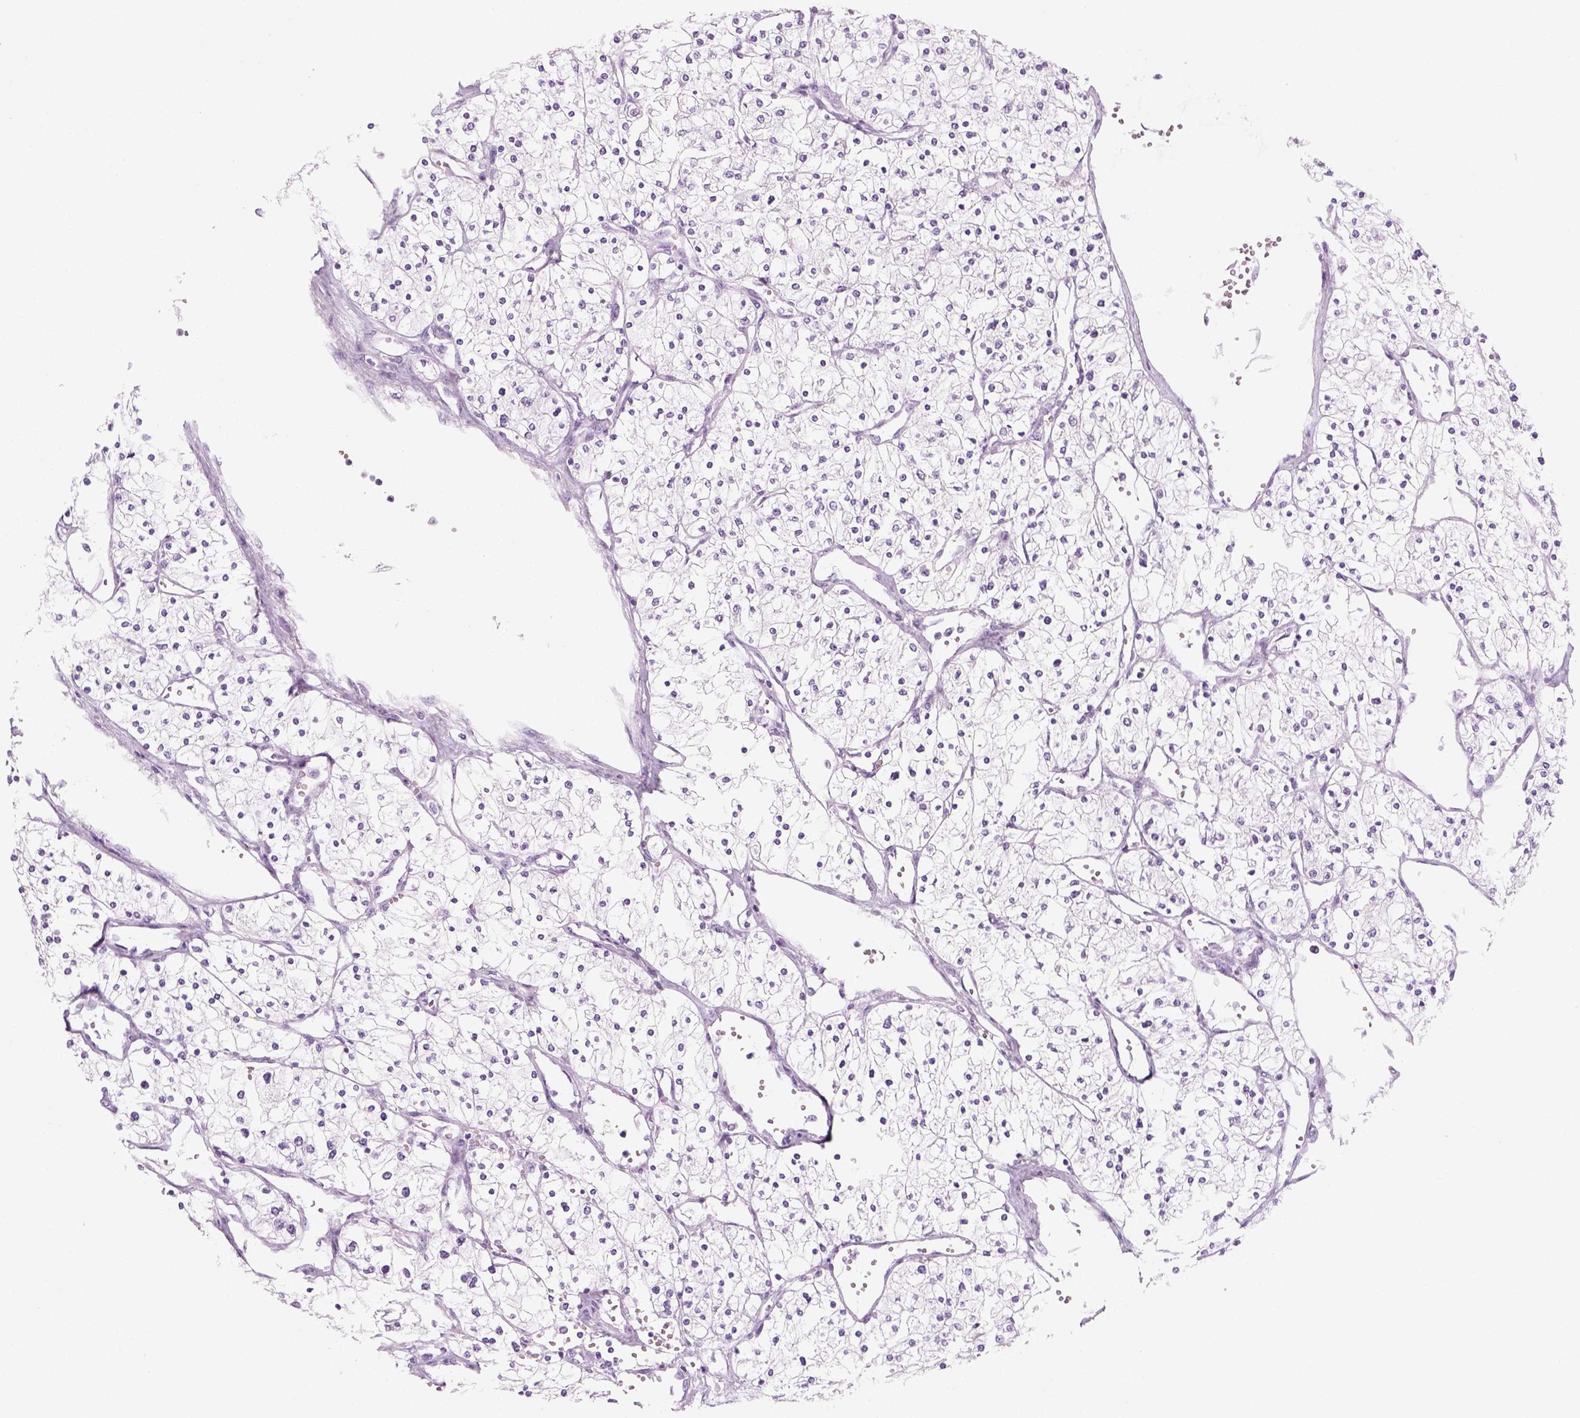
{"staining": {"intensity": "negative", "quantity": "none", "location": "none"}, "tissue": "renal cancer", "cell_type": "Tumor cells", "image_type": "cancer", "snomed": [{"axis": "morphology", "description": "Adenocarcinoma, NOS"}, {"axis": "topography", "description": "Kidney"}], "caption": "Tumor cells are negative for protein expression in human adenocarcinoma (renal).", "gene": "KRTAP11-1", "patient": {"sex": "male", "age": 80}}